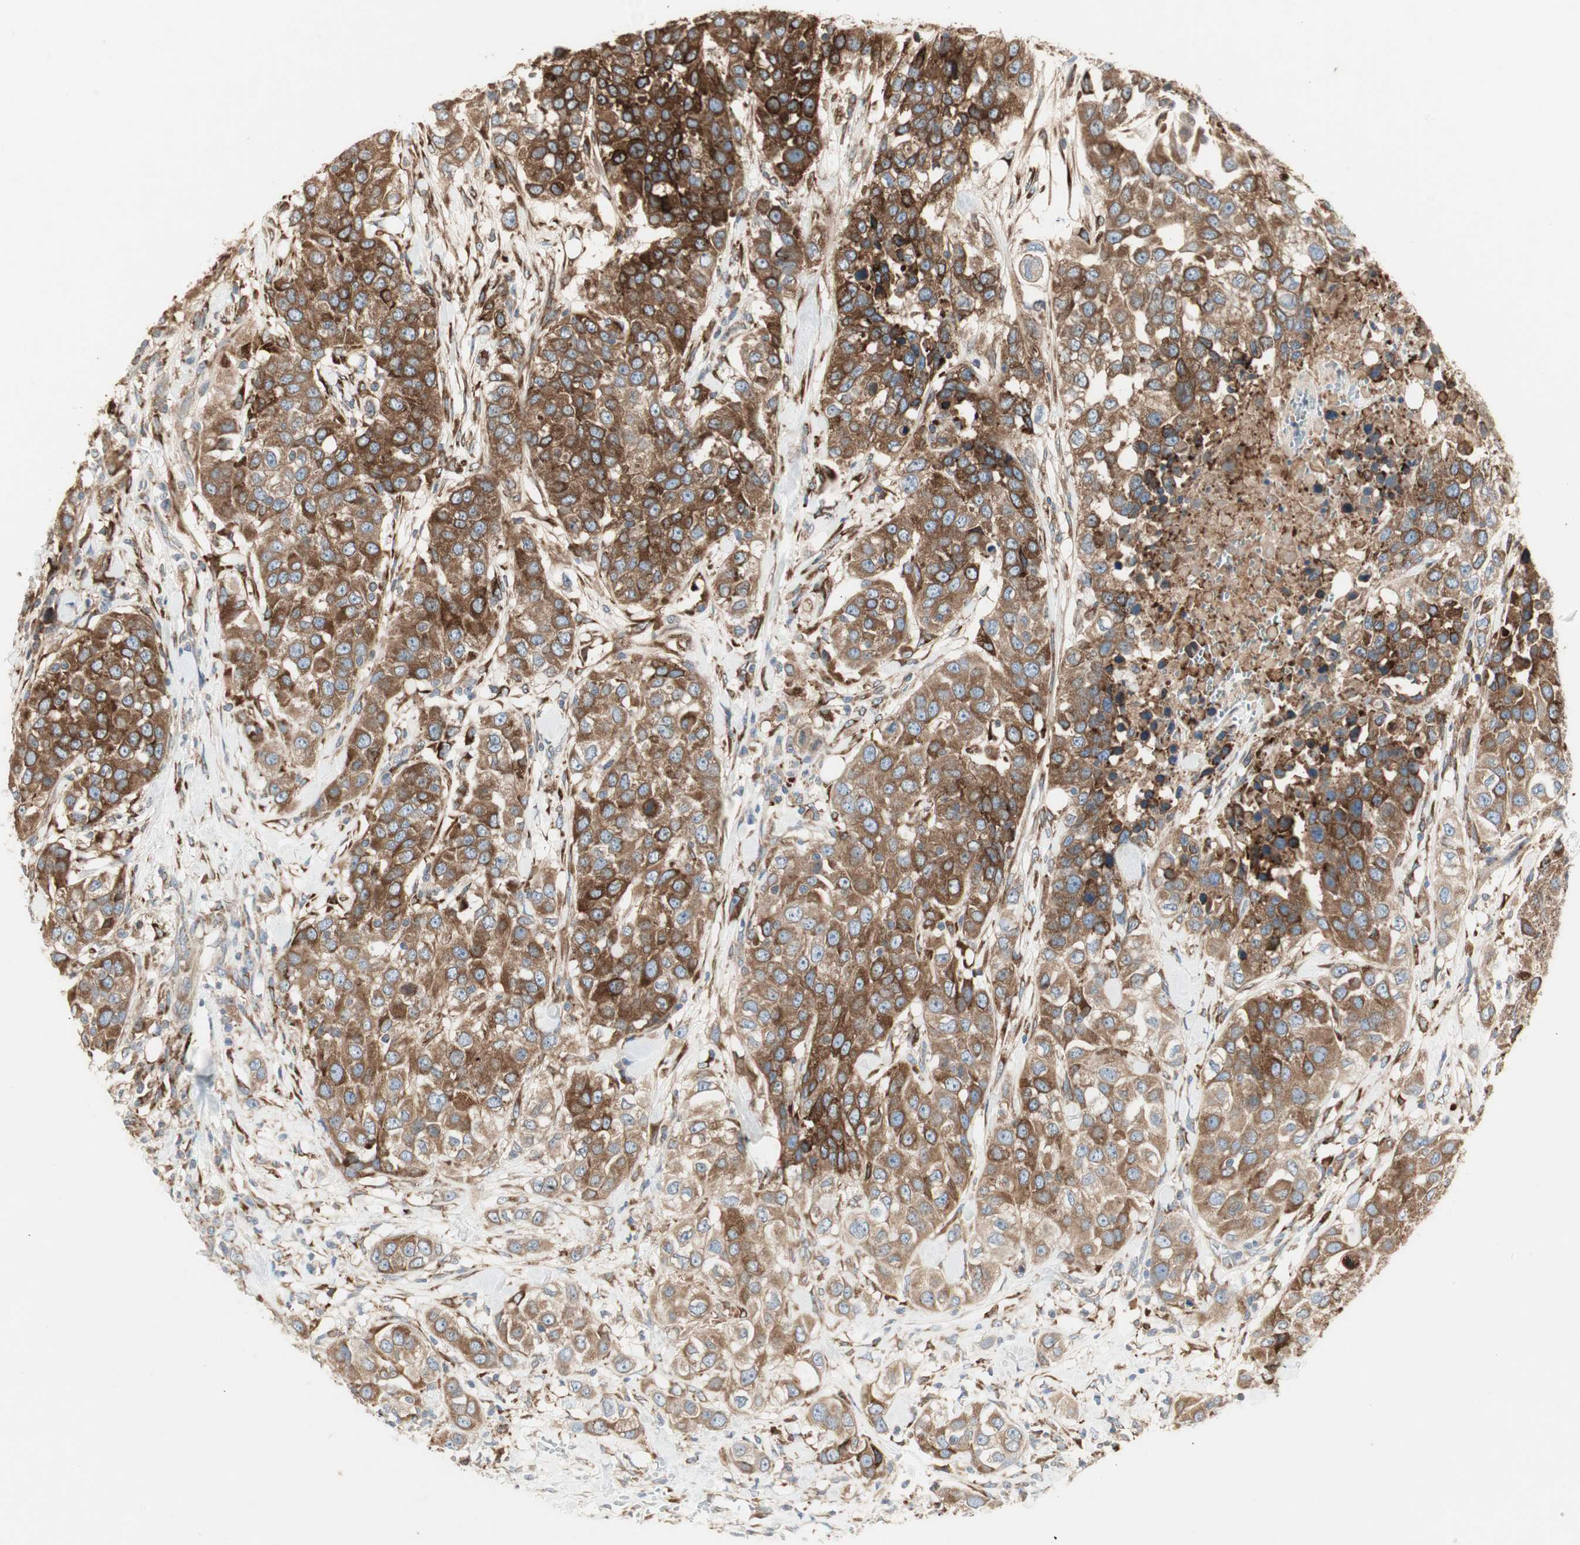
{"staining": {"intensity": "strong", "quantity": ">75%", "location": "cytoplasmic/membranous"}, "tissue": "urothelial cancer", "cell_type": "Tumor cells", "image_type": "cancer", "snomed": [{"axis": "morphology", "description": "Urothelial carcinoma, High grade"}, {"axis": "topography", "description": "Urinary bladder"}], "caption": "High-magnification brightfield microscopy of high-grade urothelial carcinoma stained with DAB (brown) and counterstained with hematoxylin (blue). tumor cells exhibit strong cytoplasmic/membranous positivity is identified in about>75% of cells. (Stains: DAB in brown, nuclei in blue, Microscopy: brightfield microscopy at high magnification).", "gene": "H6PD", "patient": {"sex": "female", "age": 80}}